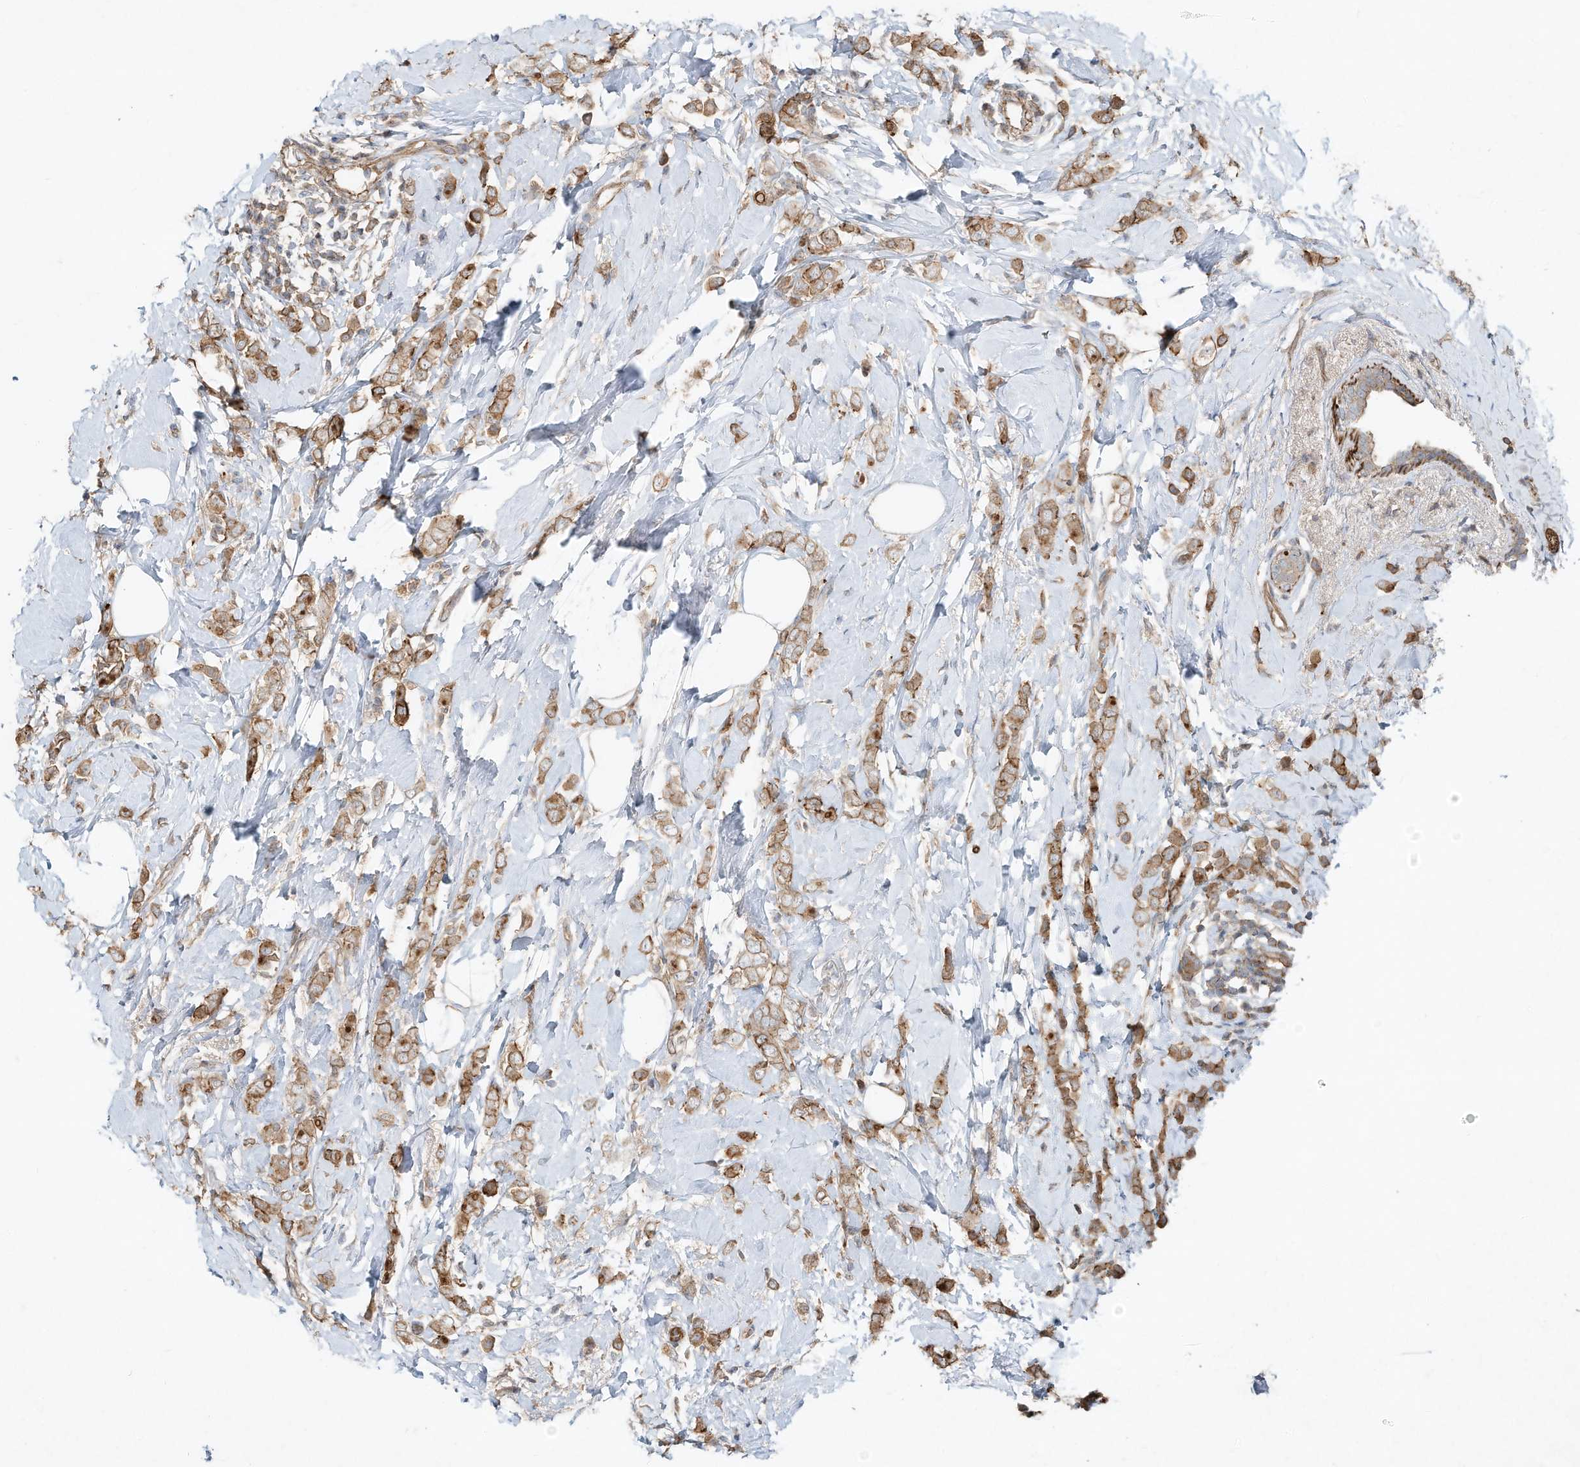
{"staining": {"intensity": "moderate", "quantity": ">75%", "location": "cytoplasmic/membranous"}, "tissue": "breast cancer", "cell_type": "Tumor cells", "image_type": "cancer", "snomed": [{"axis": "morphology", "description": "Lobular carcinoma"}, {"axis": "topography", "description": "Breast"}], "caption": "Protein staining of breast lobular carcinoma tissue shows moderate cytoplasmic/membranous staining in approximately >75% of tumor cells.", "gene": "HTR5A", "patient": {"sex": "female", "age": 47}}